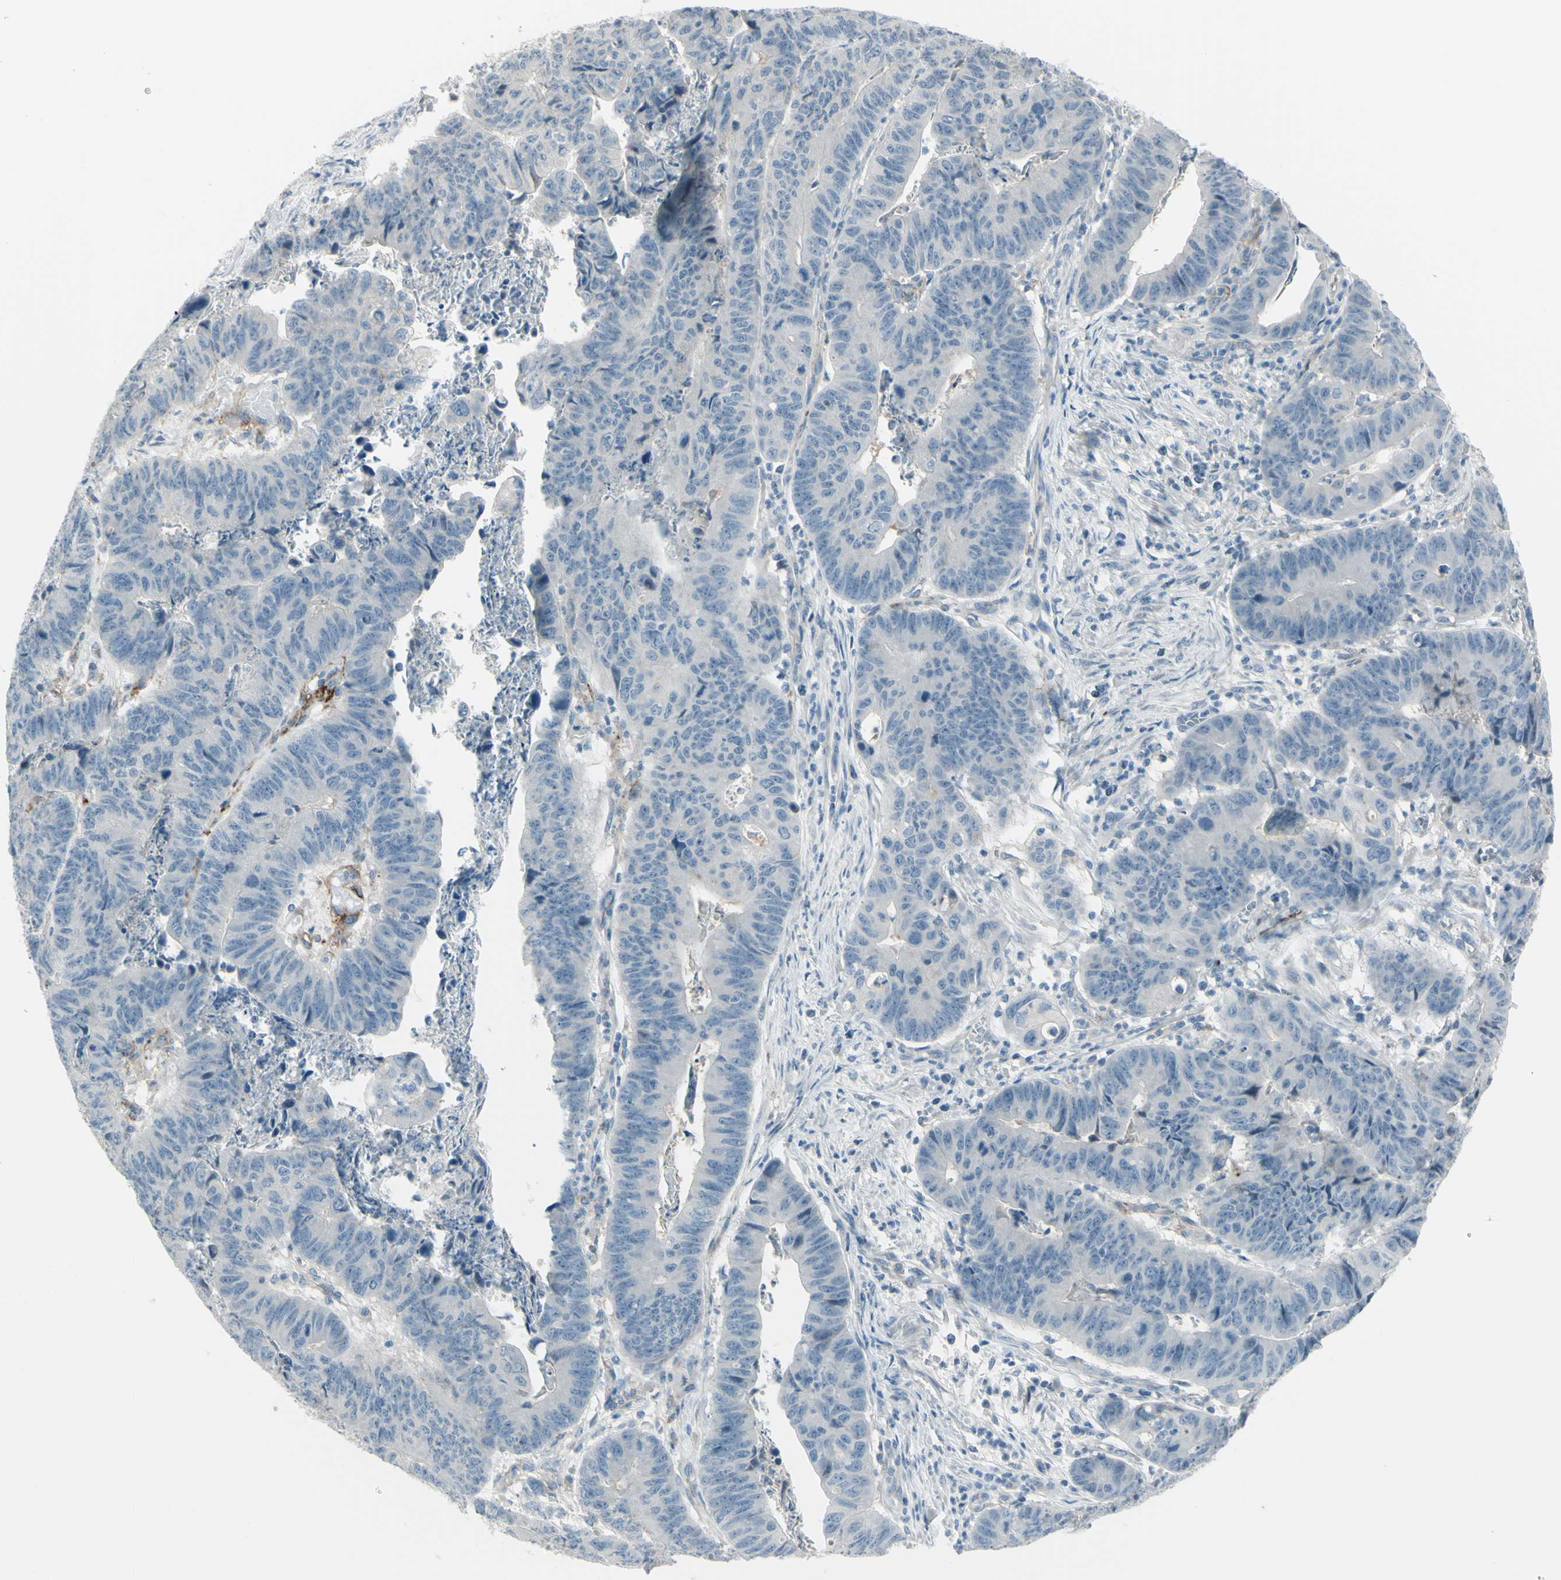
{"staining": {"intensity": "negative", "quantity": "none", "location": "none"}, "tissue": "stomach cancer", "cell_type": "Tumor cells", "image_type": "cancer", "snomed": [{"axis": "morphology", "description": "Adenocarcinoma, NOS"}, {"axis": "topography", "description": "Stomach, lower"}], "caption": "Protein analysis of stomach cancer demonstrates no significant expression in tumor cells.", "gene": "GPR34", "patient": {"sex": "male", "age": 77}}